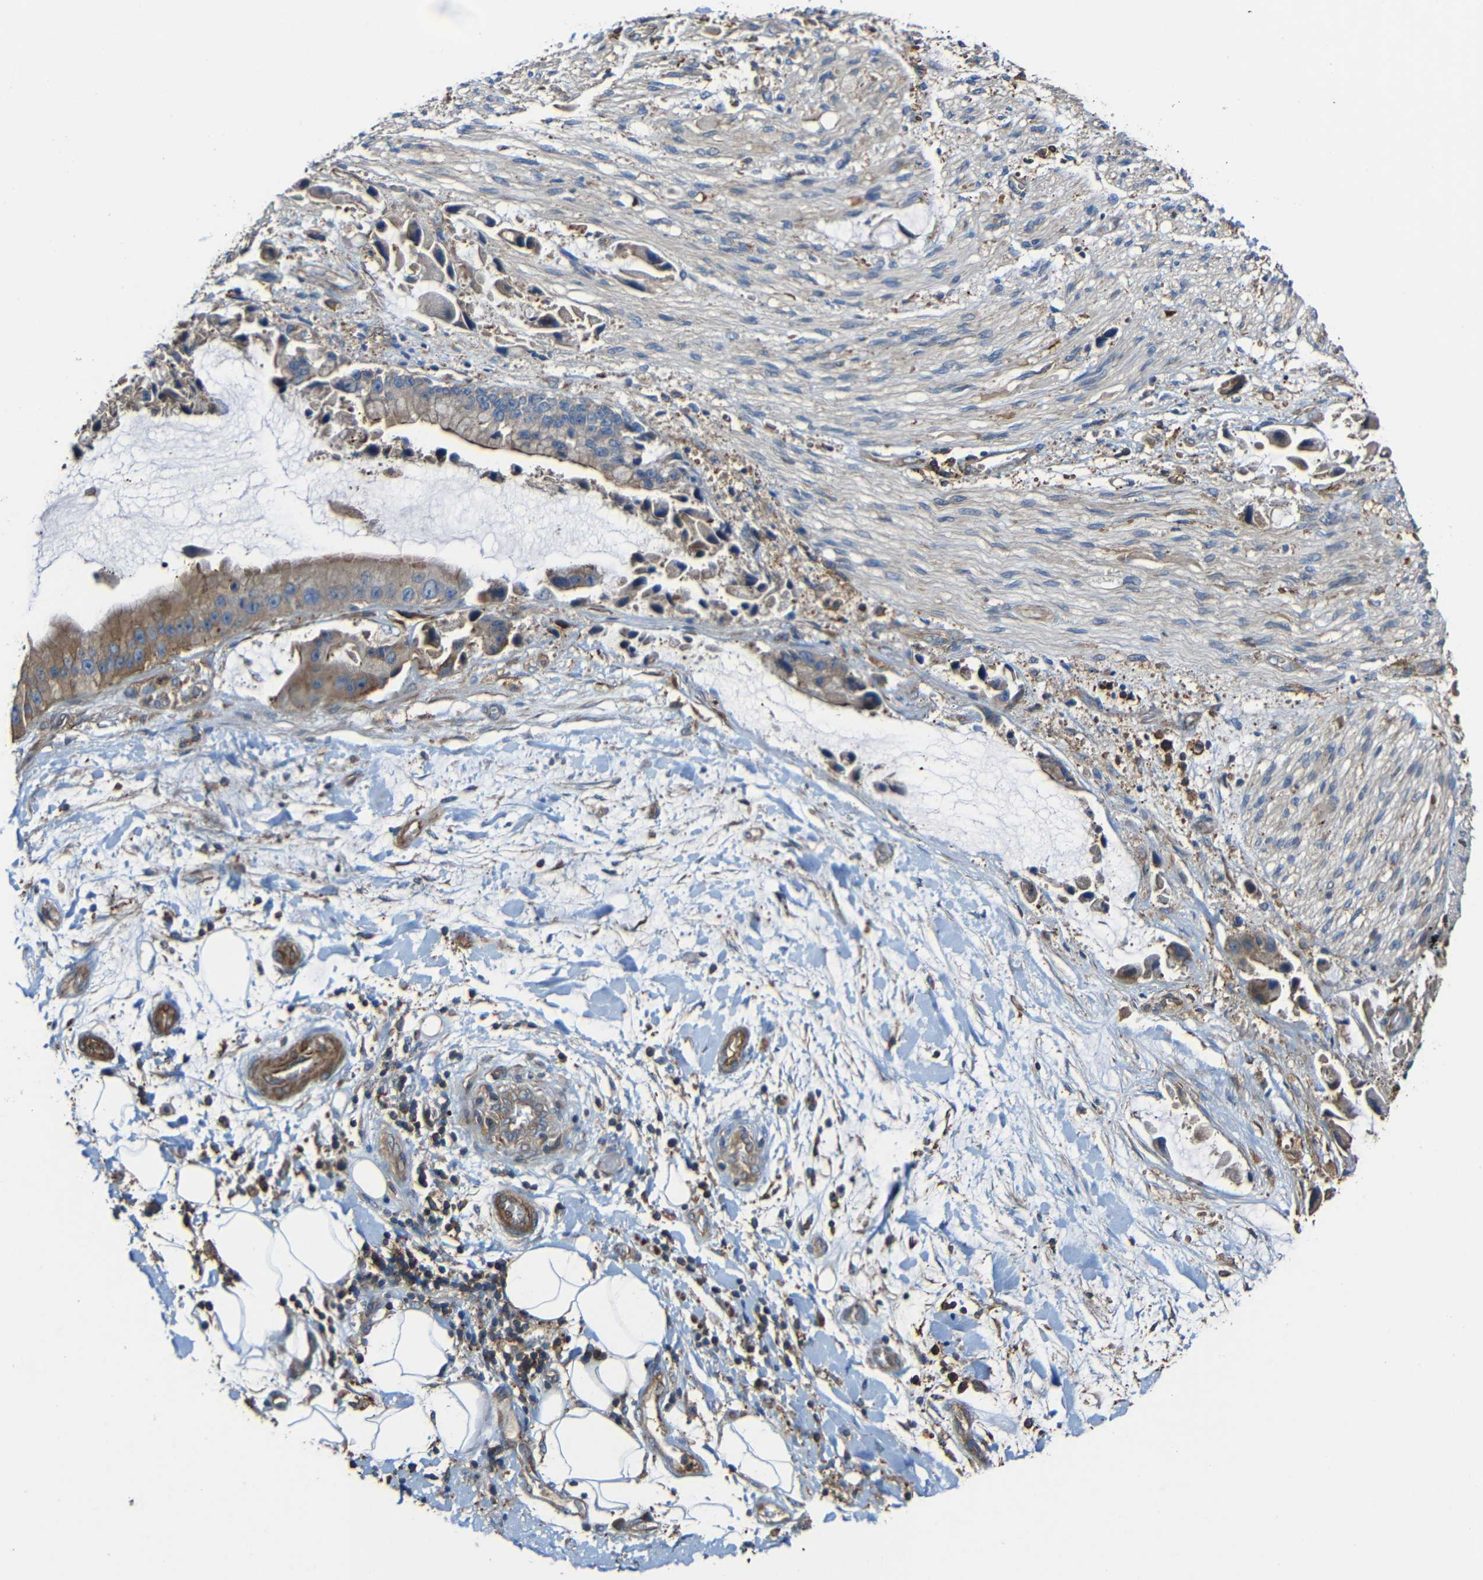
{"staining": {"intensity": "negative", "quantity": "none", "location": "none"}, "tissue": "adipose tissue", "cell_type": "Adipocytes", "image_type": "normal", "snomed": [{"axis": "morphology", "description": "Normal tissue, NOS"}, {"axis": "morphology", "description": "Cholangiocarcinoma"}, {"axis": "topography", "description": "Liver"}, {"axis": "topography", "description": "Peripheral nerve tissue"}], "caption": "This is a histopathology image of IHC staining of benign adipose tissue, which shows no staining in adipocytes.", "gene": "RHOT2", "patient": {"sex": "male", "age": 50}}